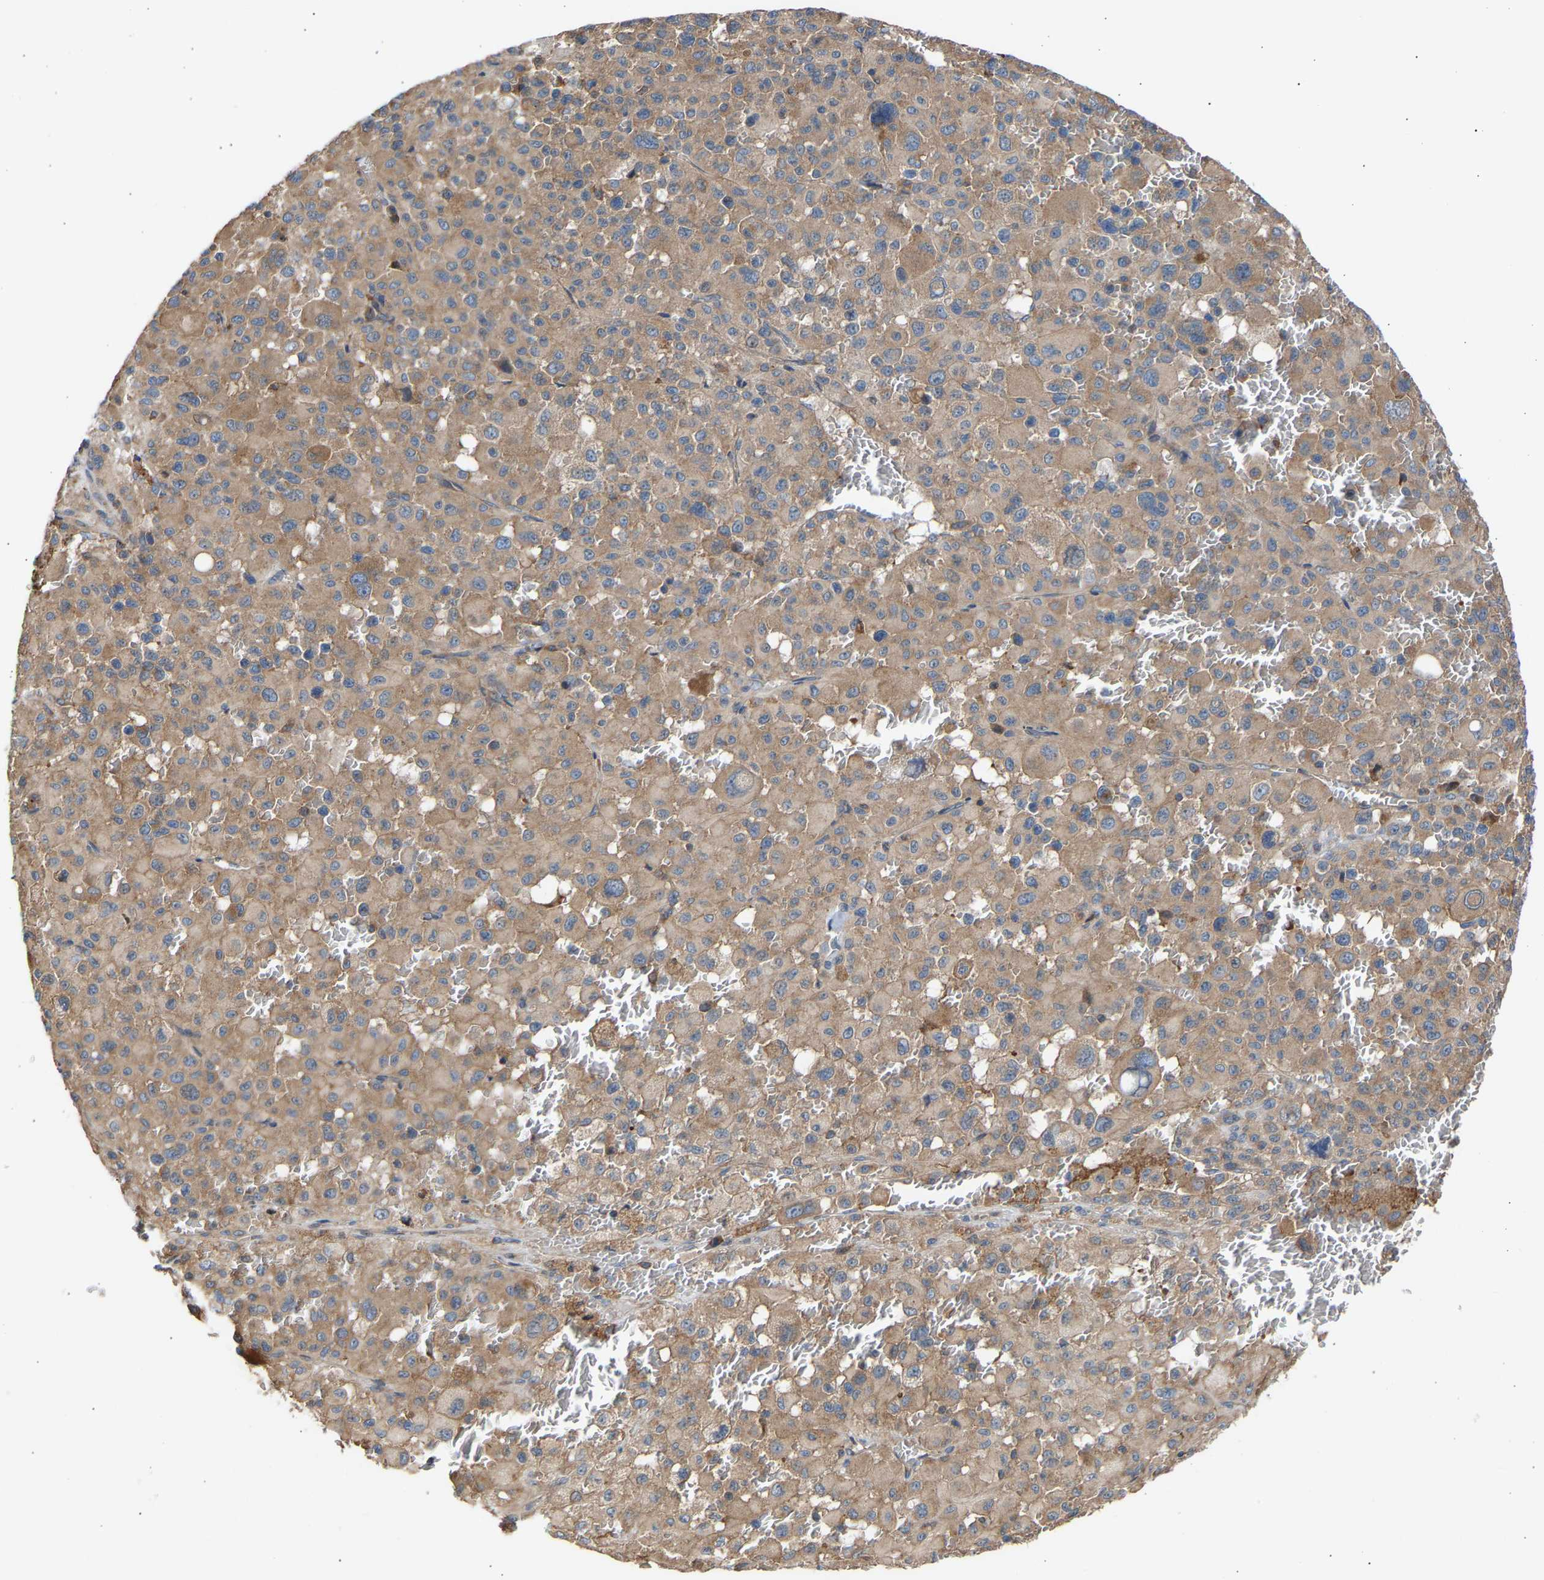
{"staining": {"intensity": "moderate", "quantity": ">75%", "location": "cytoplasmic/membranous"}, "tissue": "melanoma", "cell_type": "Tumor cells", "image_type": "cancer", "snomed": [{"axis": "morphology", "description": "Malignant melanoma, Metastatic site"}, {"axis": "topography", "description": "Skin"}], "caption": "A brown stain labels moderate cytoplasmic/membranous expression of a protein in melanoma tumor cells.", "gene": "GCN1", "patient": {"sex": "female", "age": 74}}